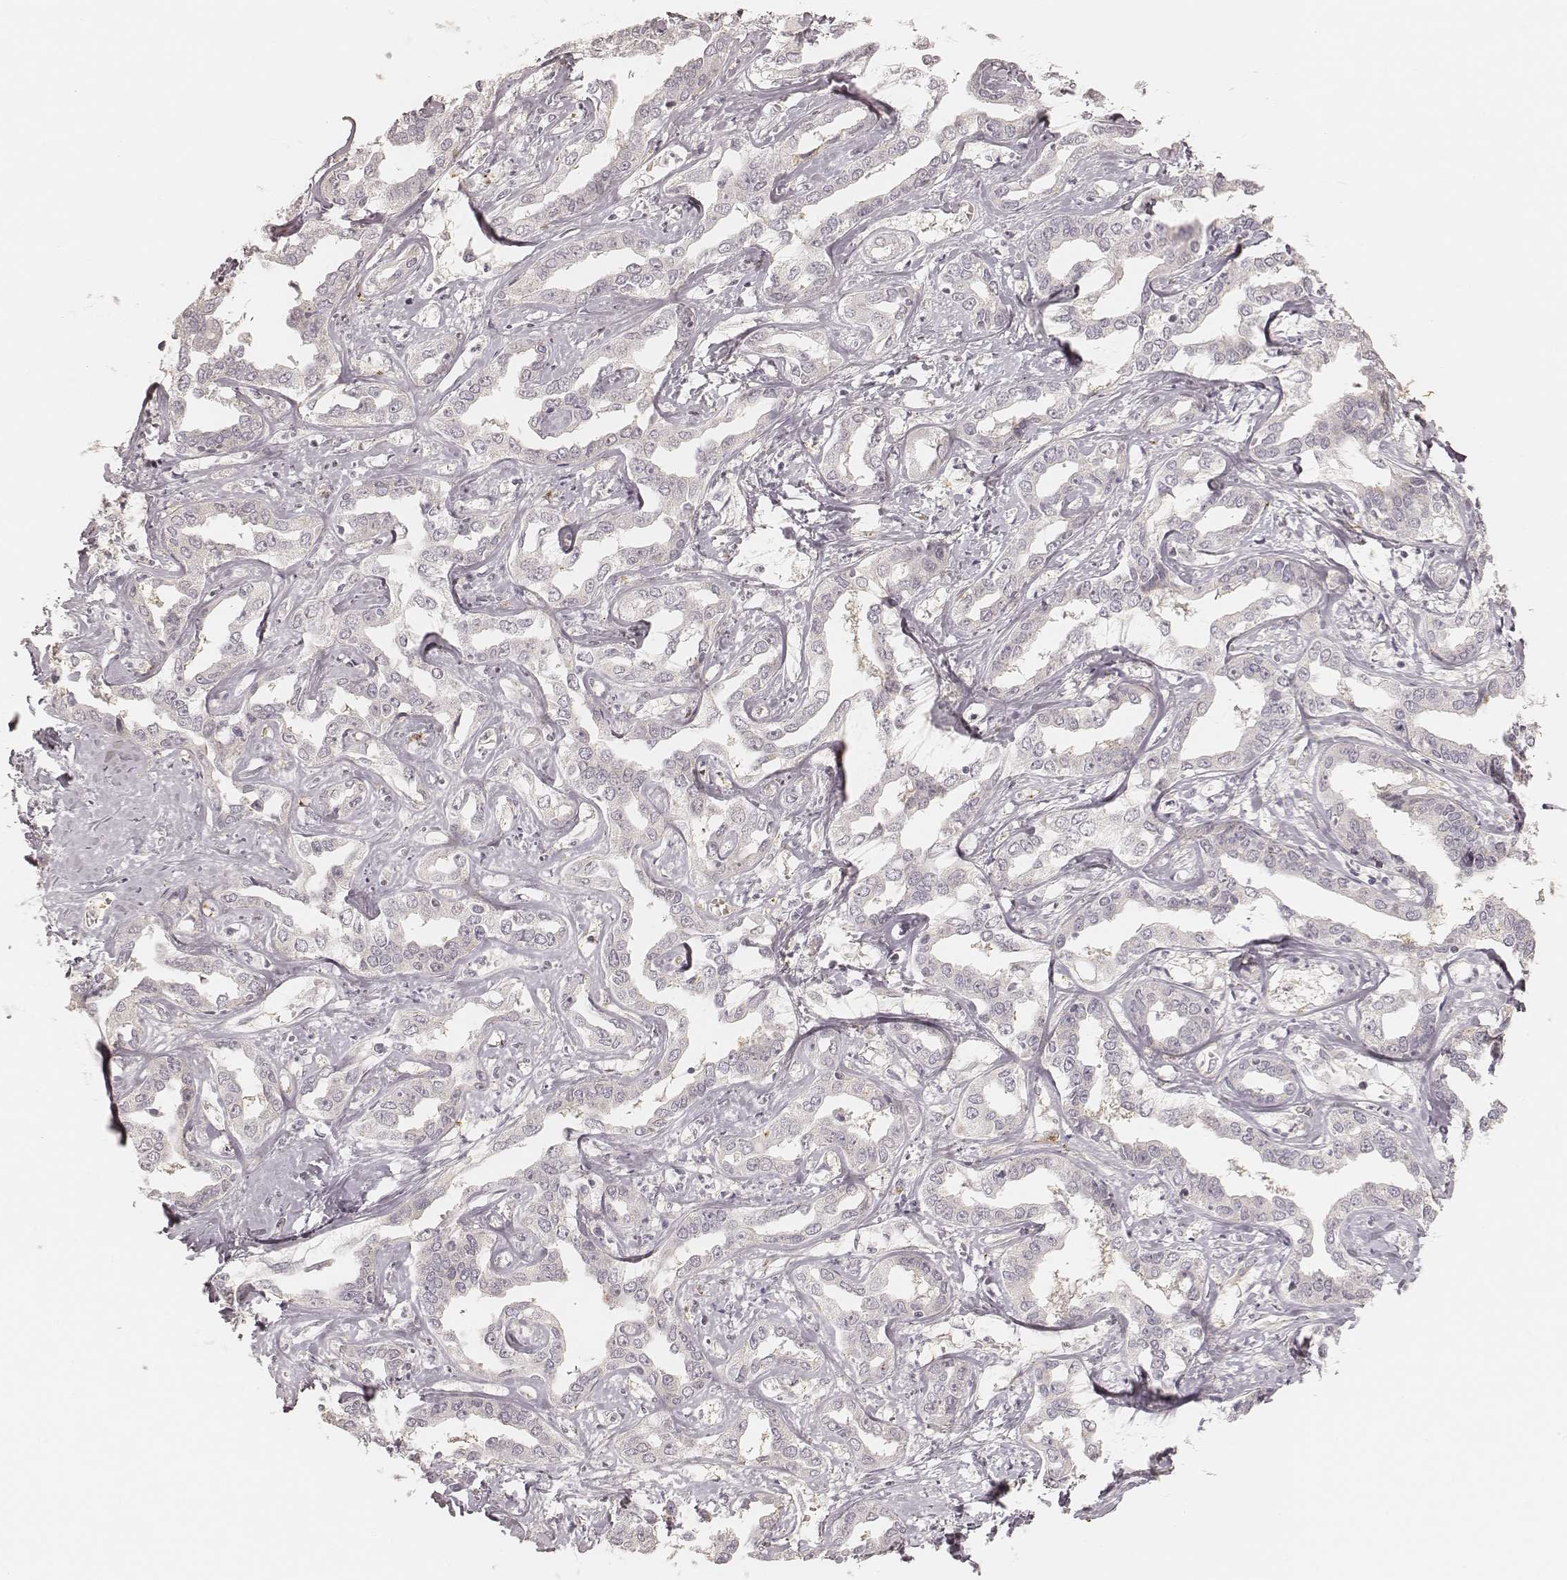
{"staining": {"intensity": "negative", "quantity": "none", "location": "none"}, "tissue": "liver cancer", "cell_type": "Tumor cells", "image_type": "cancer", "snomed": [{"axis": "morphology", "description": "Cholangiocarcinoma"}, {"axis": "topography", "description": "Liver"}], "caption": "This micrograph is of cholangiocarcinoma (liver) stained with immunohistochemistry to label a protein in brown with the nuclei are counter-stained blue. There is no staining in tumor cells.", "gene": "GORASP2", "patient": {"sex": "male", "age": 59}}